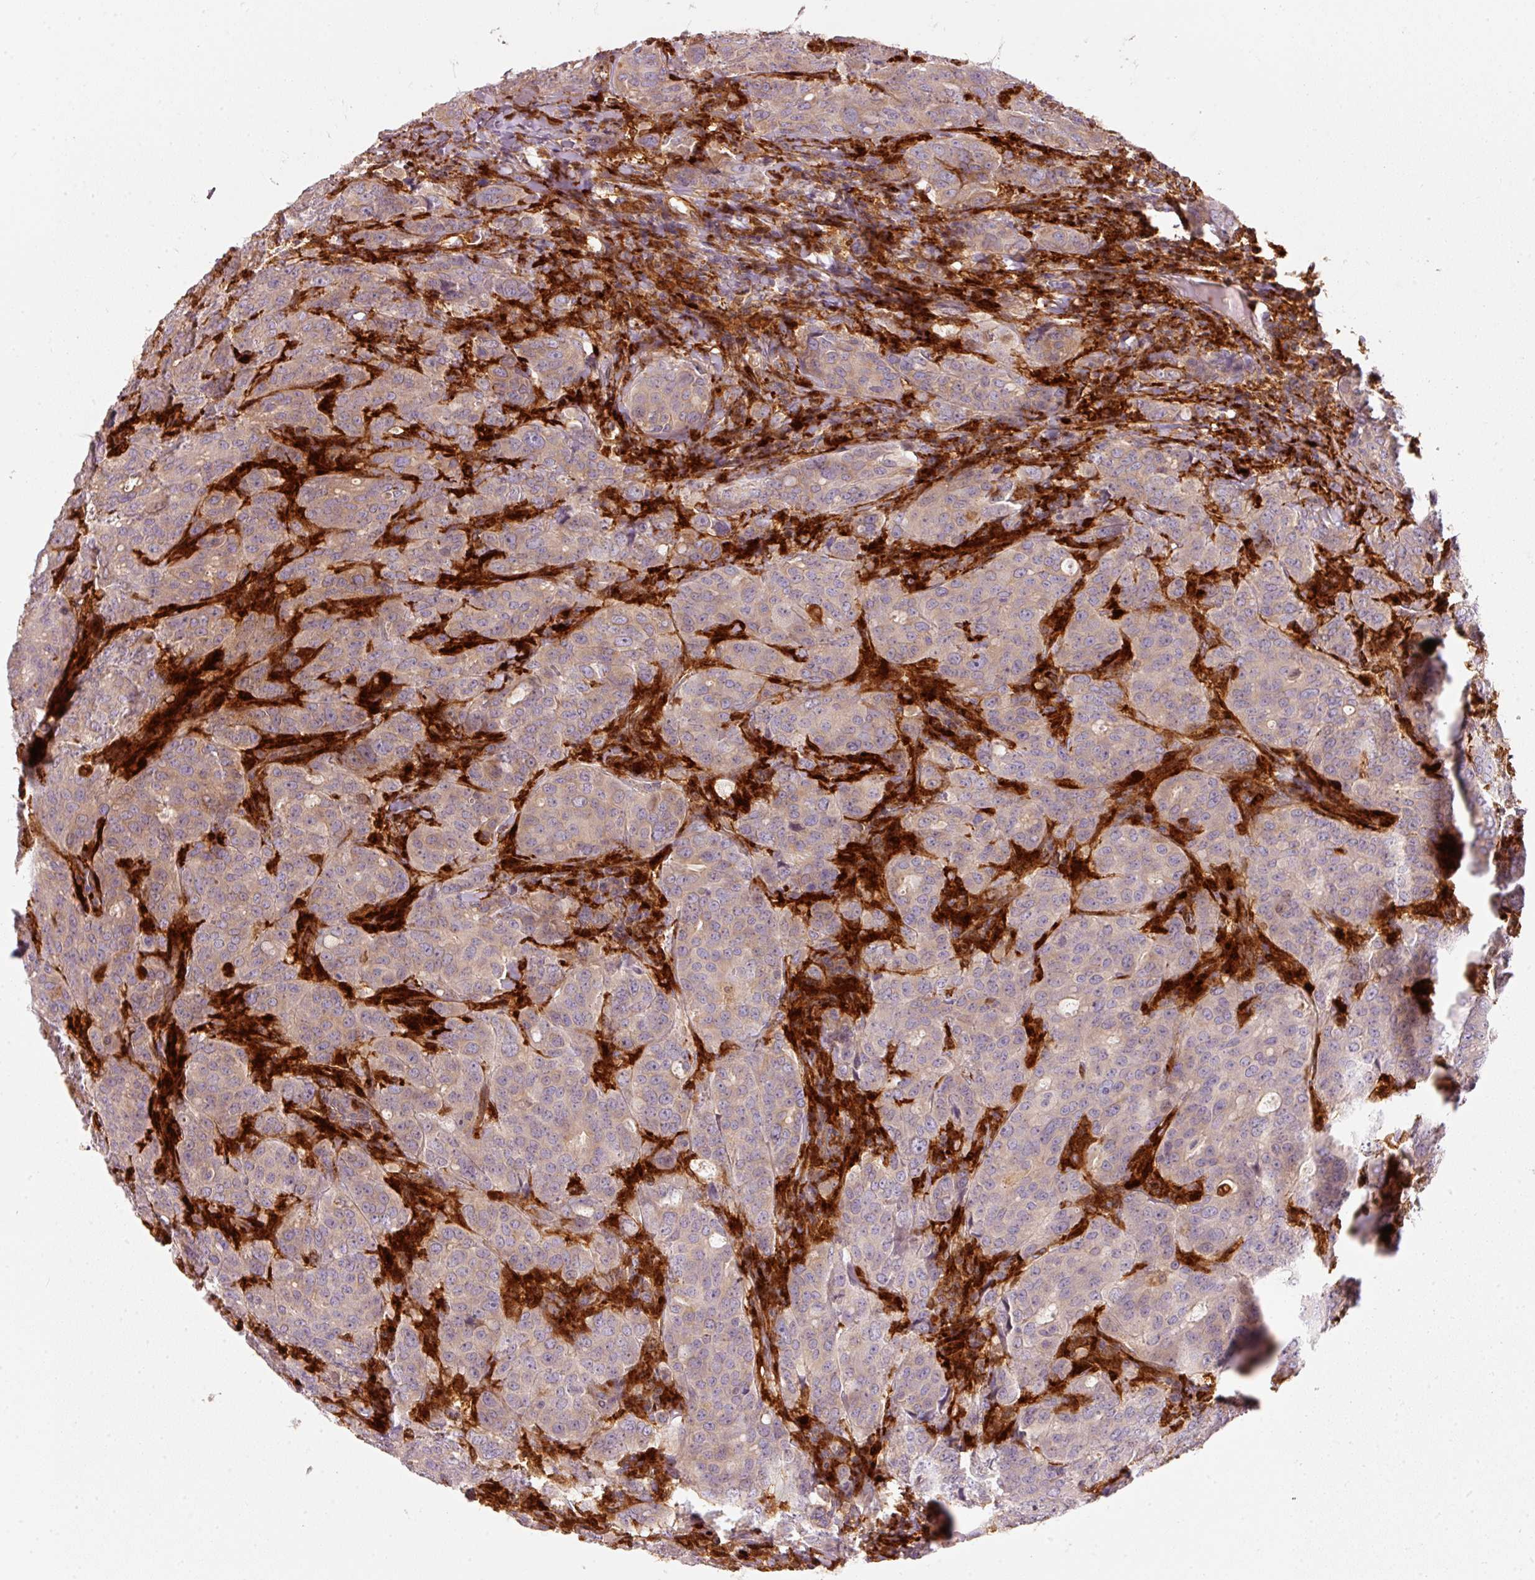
{"staining": {"intensity": "weak", "quantity": "25%-75%", "location": "cytoplasmic/membranous"}, "tissue": "breast cancer", "cell_type": "Tumor cells", "image_type": "cancer", "snomed": [{"axis": "morphology", "description": "Duct carcinoma"}, {"axis": "topography", "description": "Breast"}], "caption": "High-magnification brightfield microscopy of breast cancer (intraductal carcinoma) stained with DAB (brown) and counterstained with hematoxylin (blue). tumor cells exhibit weak cytoplasmic/membranous expression is seen in about25%-75% of cells.", "gene": "IQGAP2", "patient": {"sex": "female", "age": 43}}